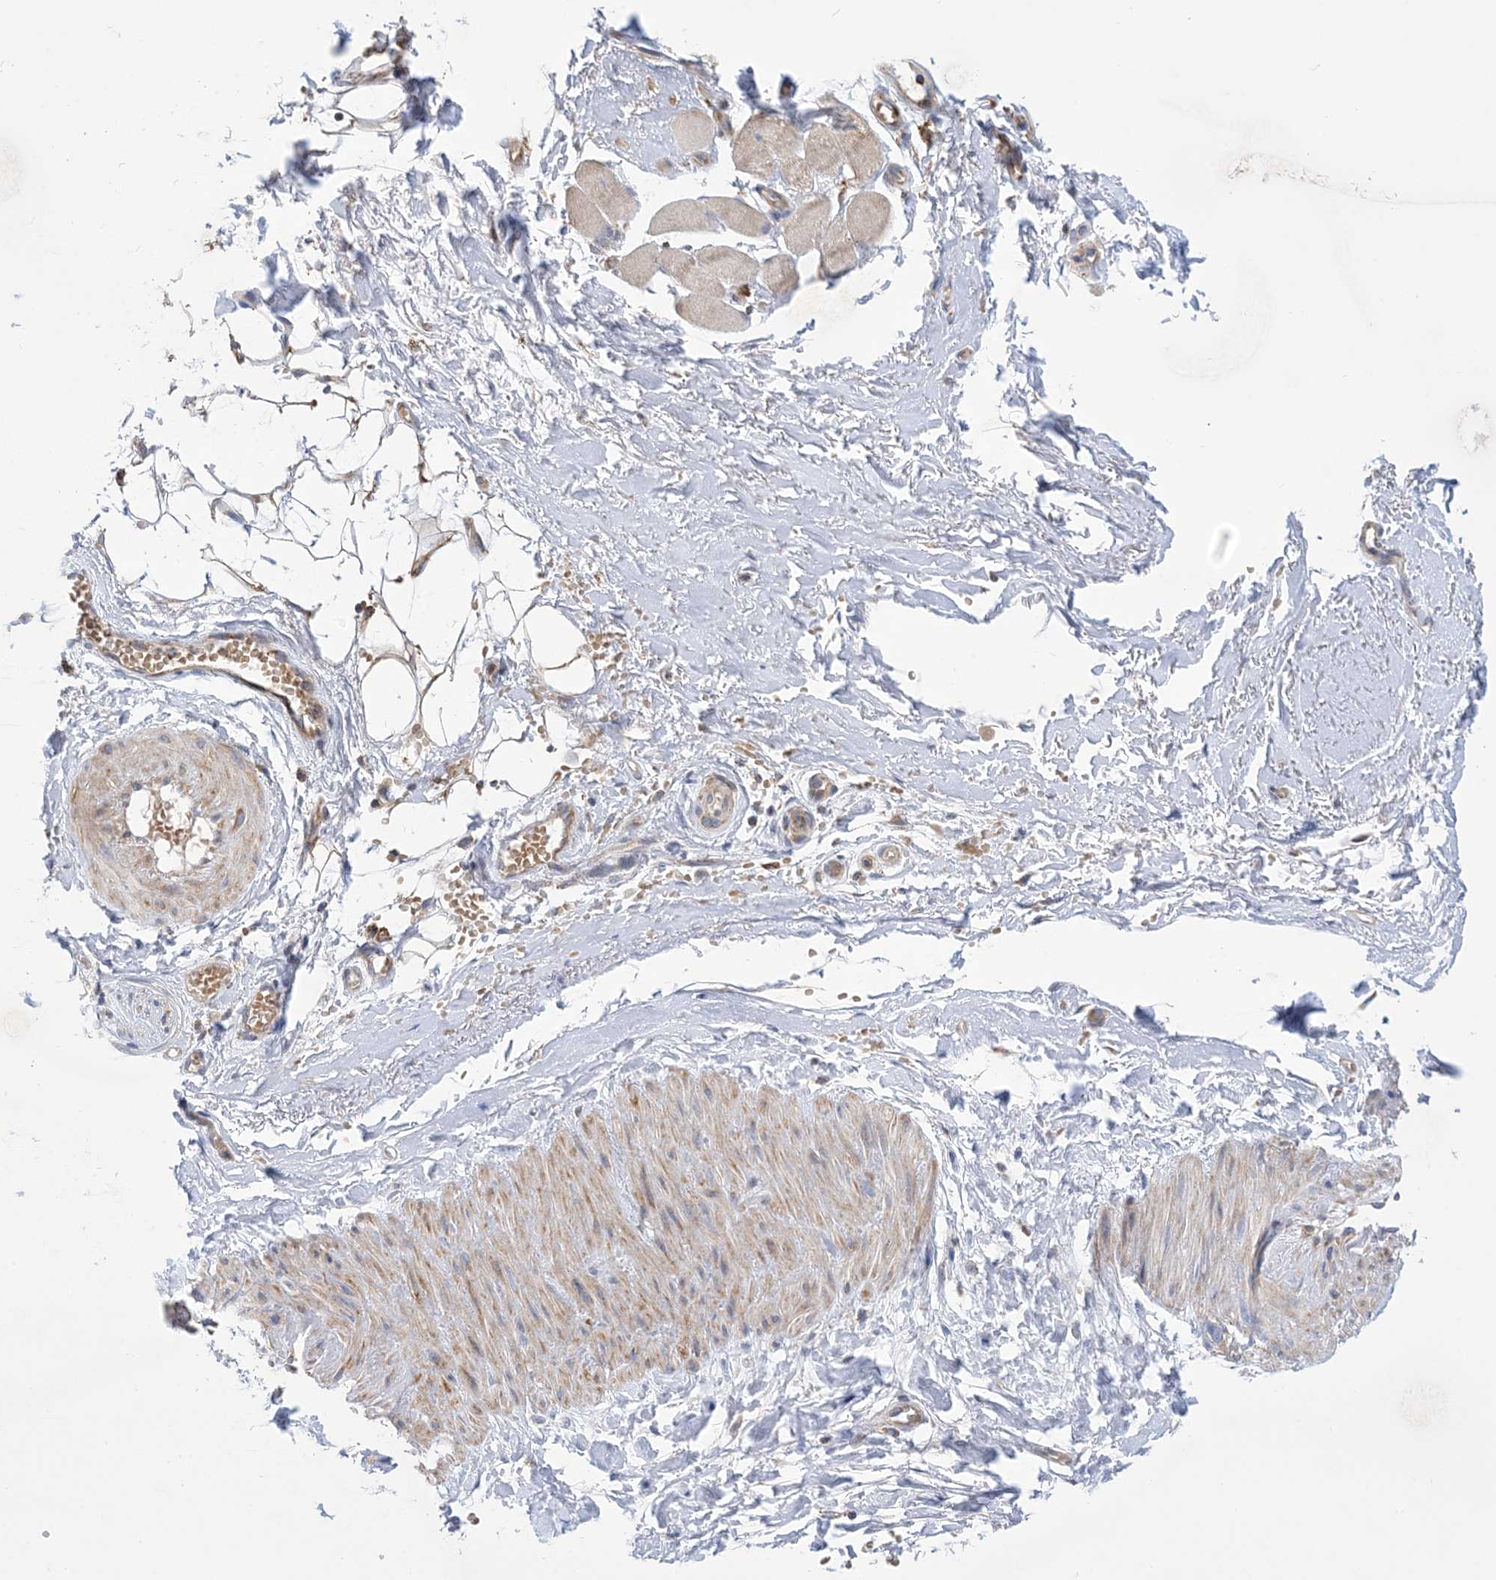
{"staining": {"intensity": "weak", "quantity": "25%-75%", "location": "cytoplasmic/membranous"}, "tissue": "adipose tissue", "cell_type": "Adipocytes", "image_type": "normal", "snomed": [{"axis": "morphology", "description": "Normal tissue, NOS"}, {"axis": "morphology", "description": "Basal cell carcinoma"}, {"axis": "topography", "description": "Skin"}], "caption": "Protein staining of benign adipose tissue exhibits weak cytoplasmic/membranous expression in about 25%-75% of adipocytes. (IHC, brightfield microscopy, high magnification).", "gene": "CLEC16A", "patient": {"sex": "female", "age": 89}}